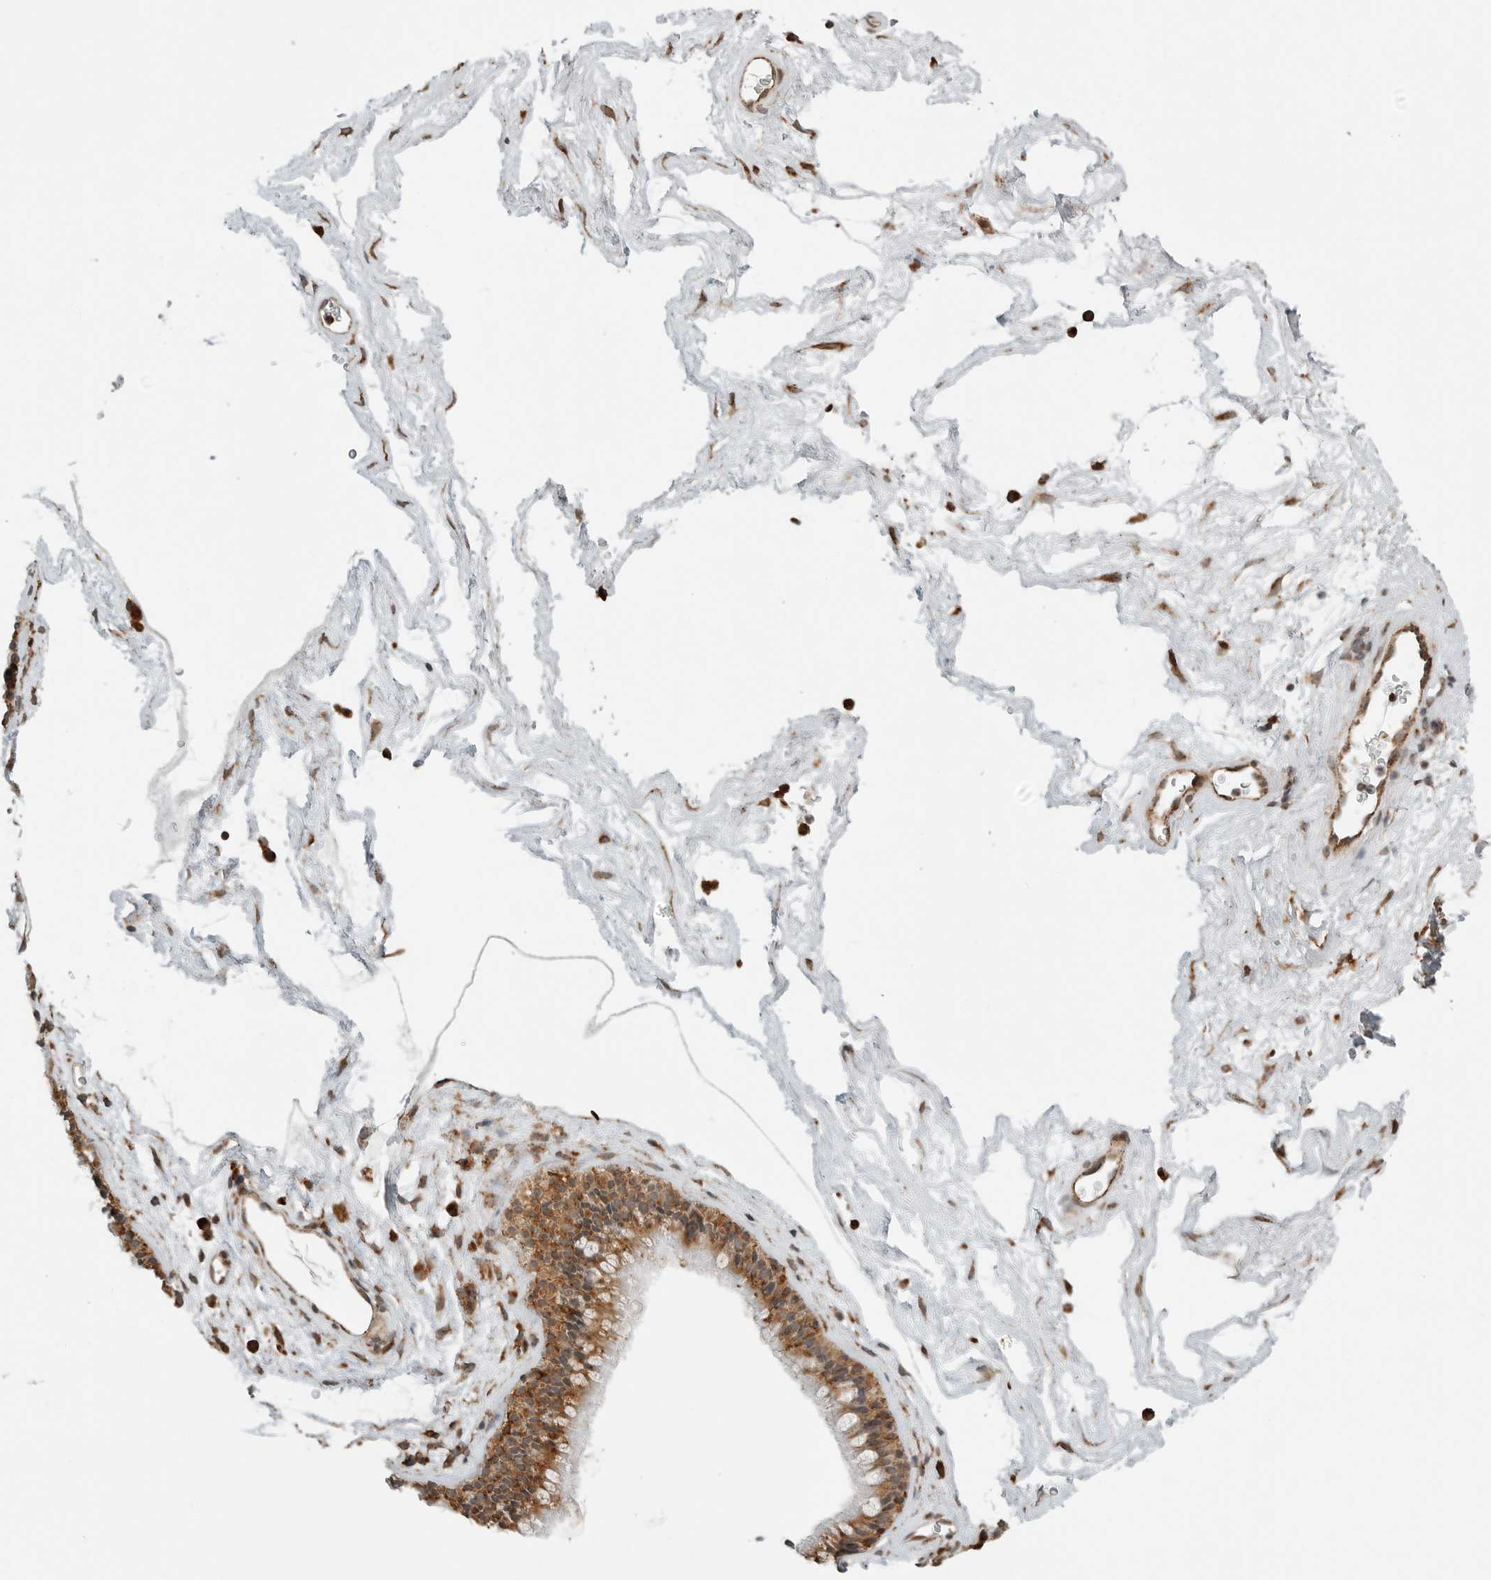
{"staining": {"intensity": "moderate", "quantity": ">75%", "location": "cytoplasmic/membranous"}, "tissue": "nasopharynx", "cell_type": "Respiratory epithelial cells", "image_type": "normal", "snomed": [{"axis": "morphology", "description": "Normal tissue, NOS"}, {"axis": "morphology", "description": "Inflammation, NOS"}, {"axis": "topography", "description": "Nasopharynx"}], "caption": "Moderate cytoplasmic/membranous positivity for a protein is seen in approximately >75% of respiratory epithelial cells of benign nasopharynx using immunohistochemistry.", "gene": "IDUA", "patient": {"sex": "male", "age": 48}}